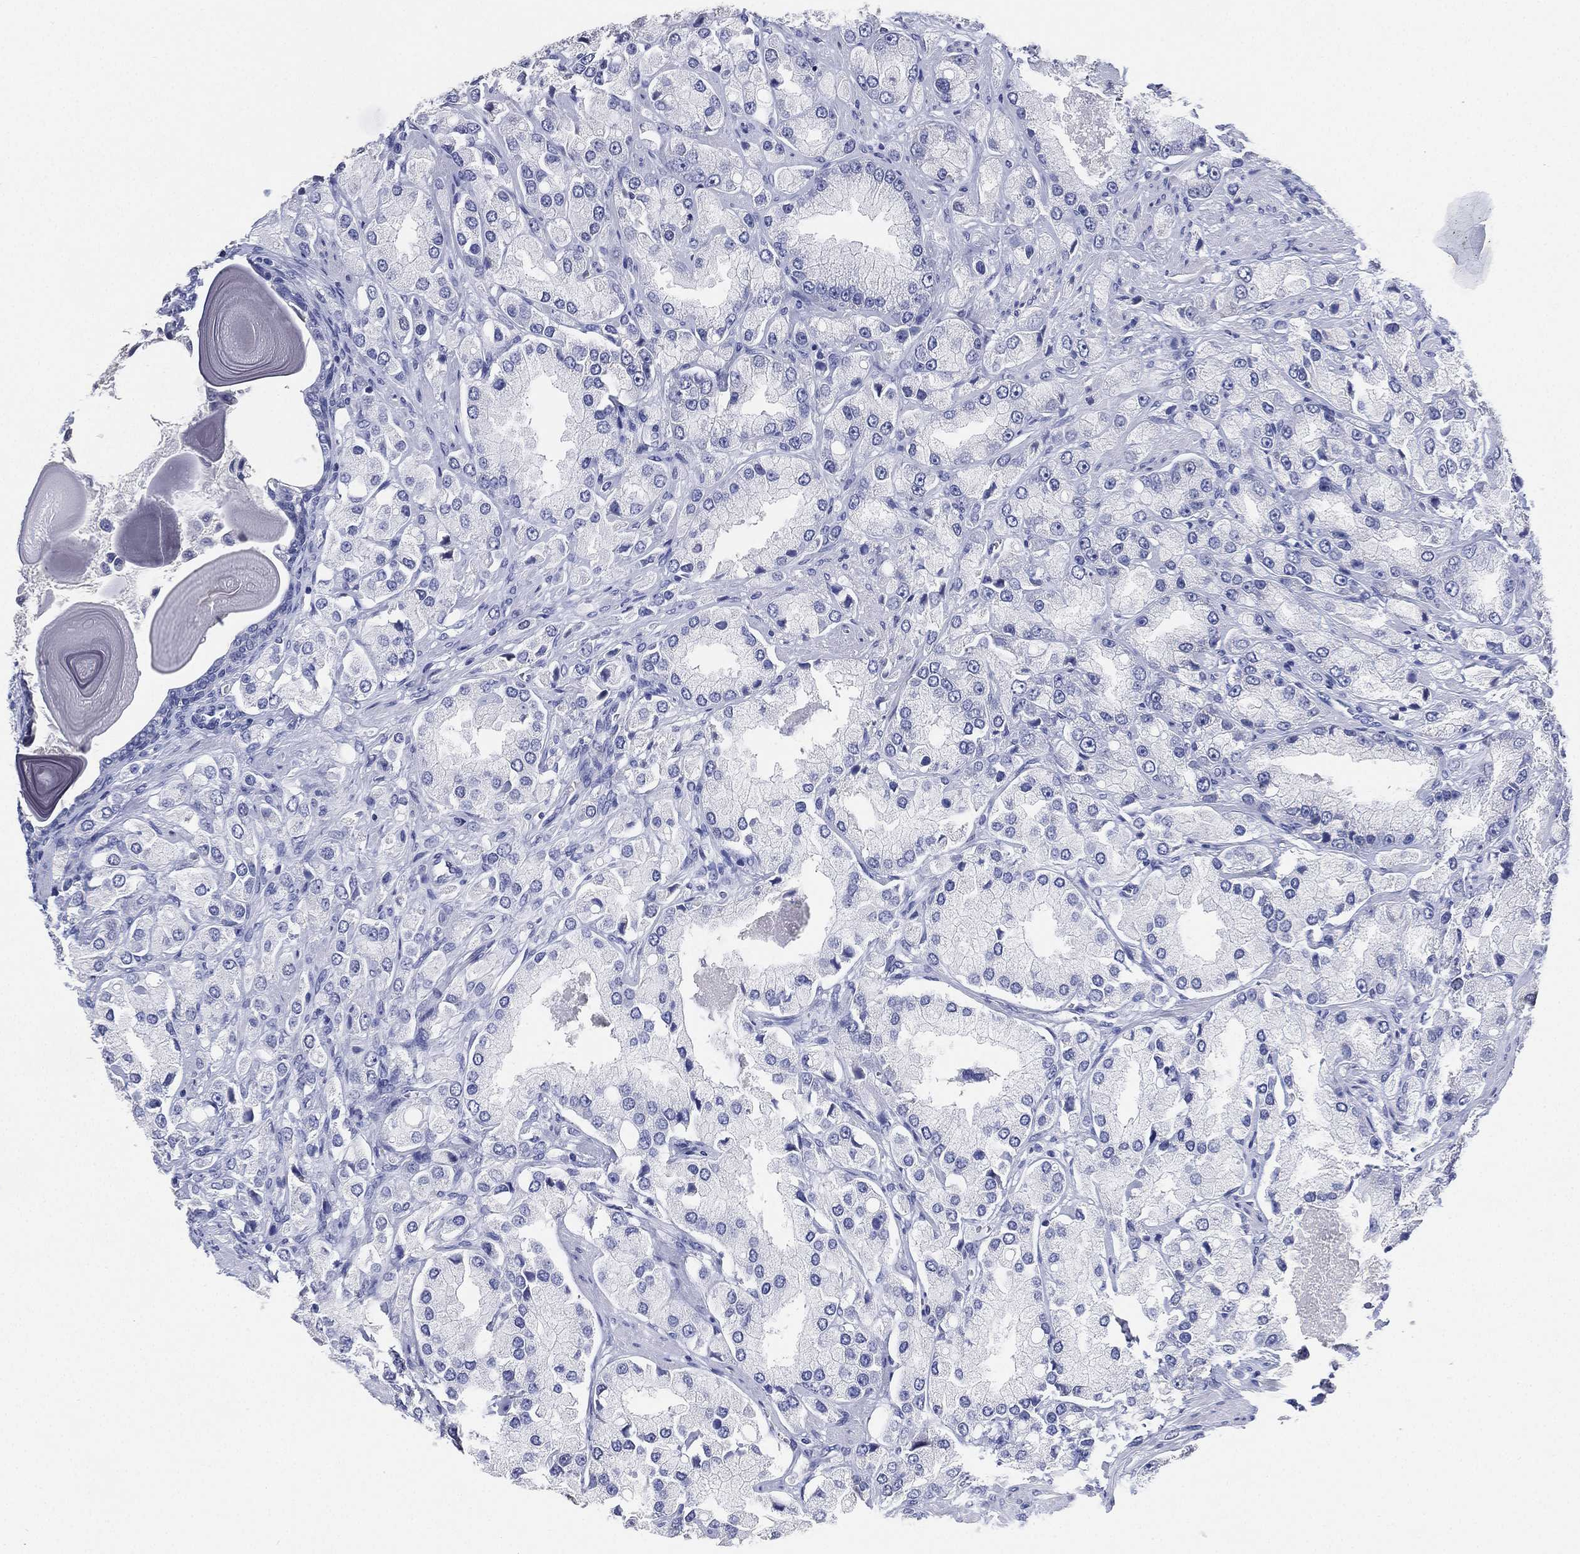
{"staining": {"intensity": "negative", "quantity": "none", "location": "none"}, "tissue": "prostate cancer", "cell_type": "Tumor cells", "image_type": "cancer", "snomed": [{"axis": "morphology", "description": "Adenocarcinoma, NOS"}, {"axis": "topography", "description": "Prostate and seminal vesicle, NOS"}, {"axis": "topography", "description": "Prostate"}], "caption": "Prostate cancer was stained to show a protein in brown. There is no significant staining in tumor cells.", "gene": "IYD", "patient": {"sex": "male", "age": 64}}